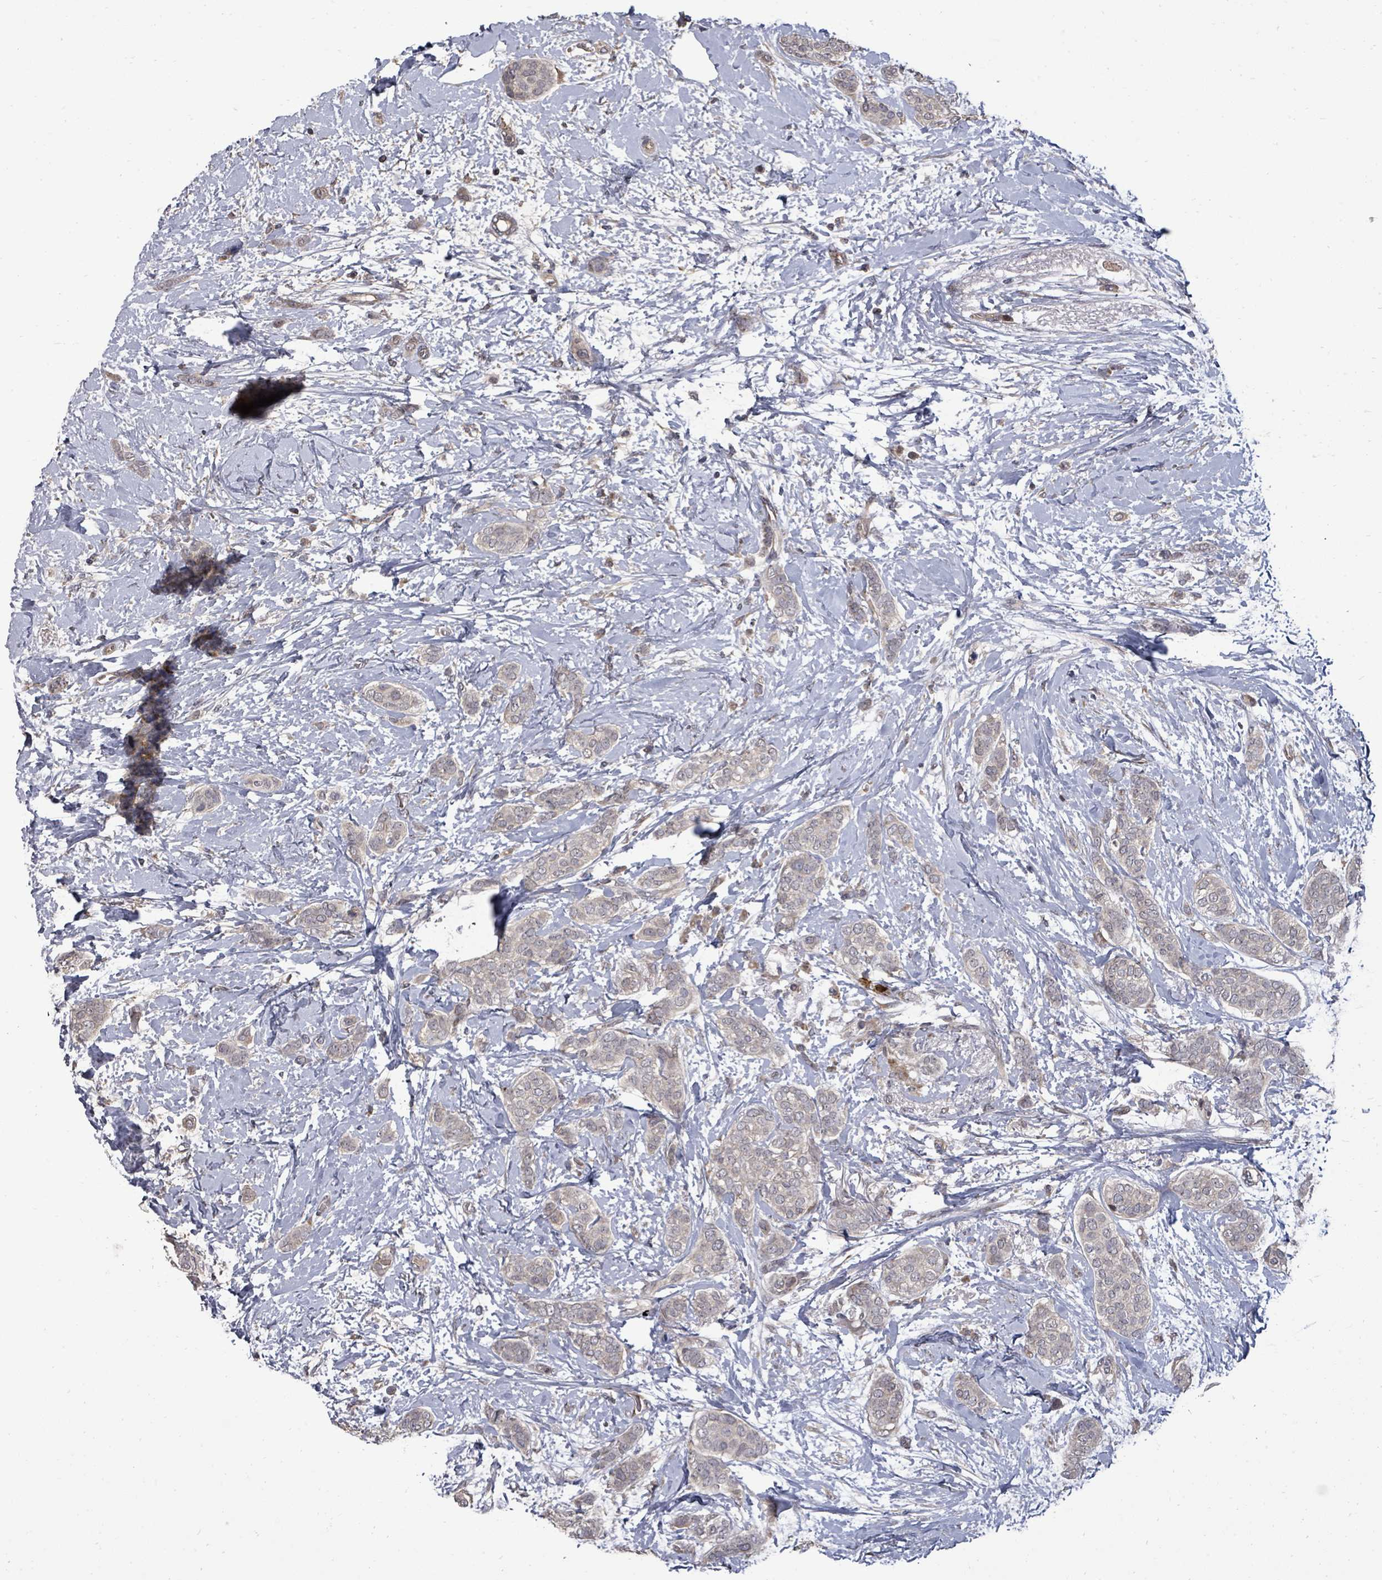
{"staining": {"intensity": "weak", "quantity": ">75%", "location": "cytoplasmic/membranous"}, "tissue": "breast cancer", "cell_type": "Tumor cells", "image_type": "cancer", "snomed": [{"axis": "morphology", "description": "Duct carcinoma"}, {"axis": "topography", "description": "Breast"}], "caption": "Immunohistochemical staining of human intraductal carcinoma (breast) demonstrates low levels of weak cytoplasmic/membranous protein expression in approximately >75% of tumor cells.", "gene": "KRTAP27-1", "patient": {"sex": "female", "age": 72}}